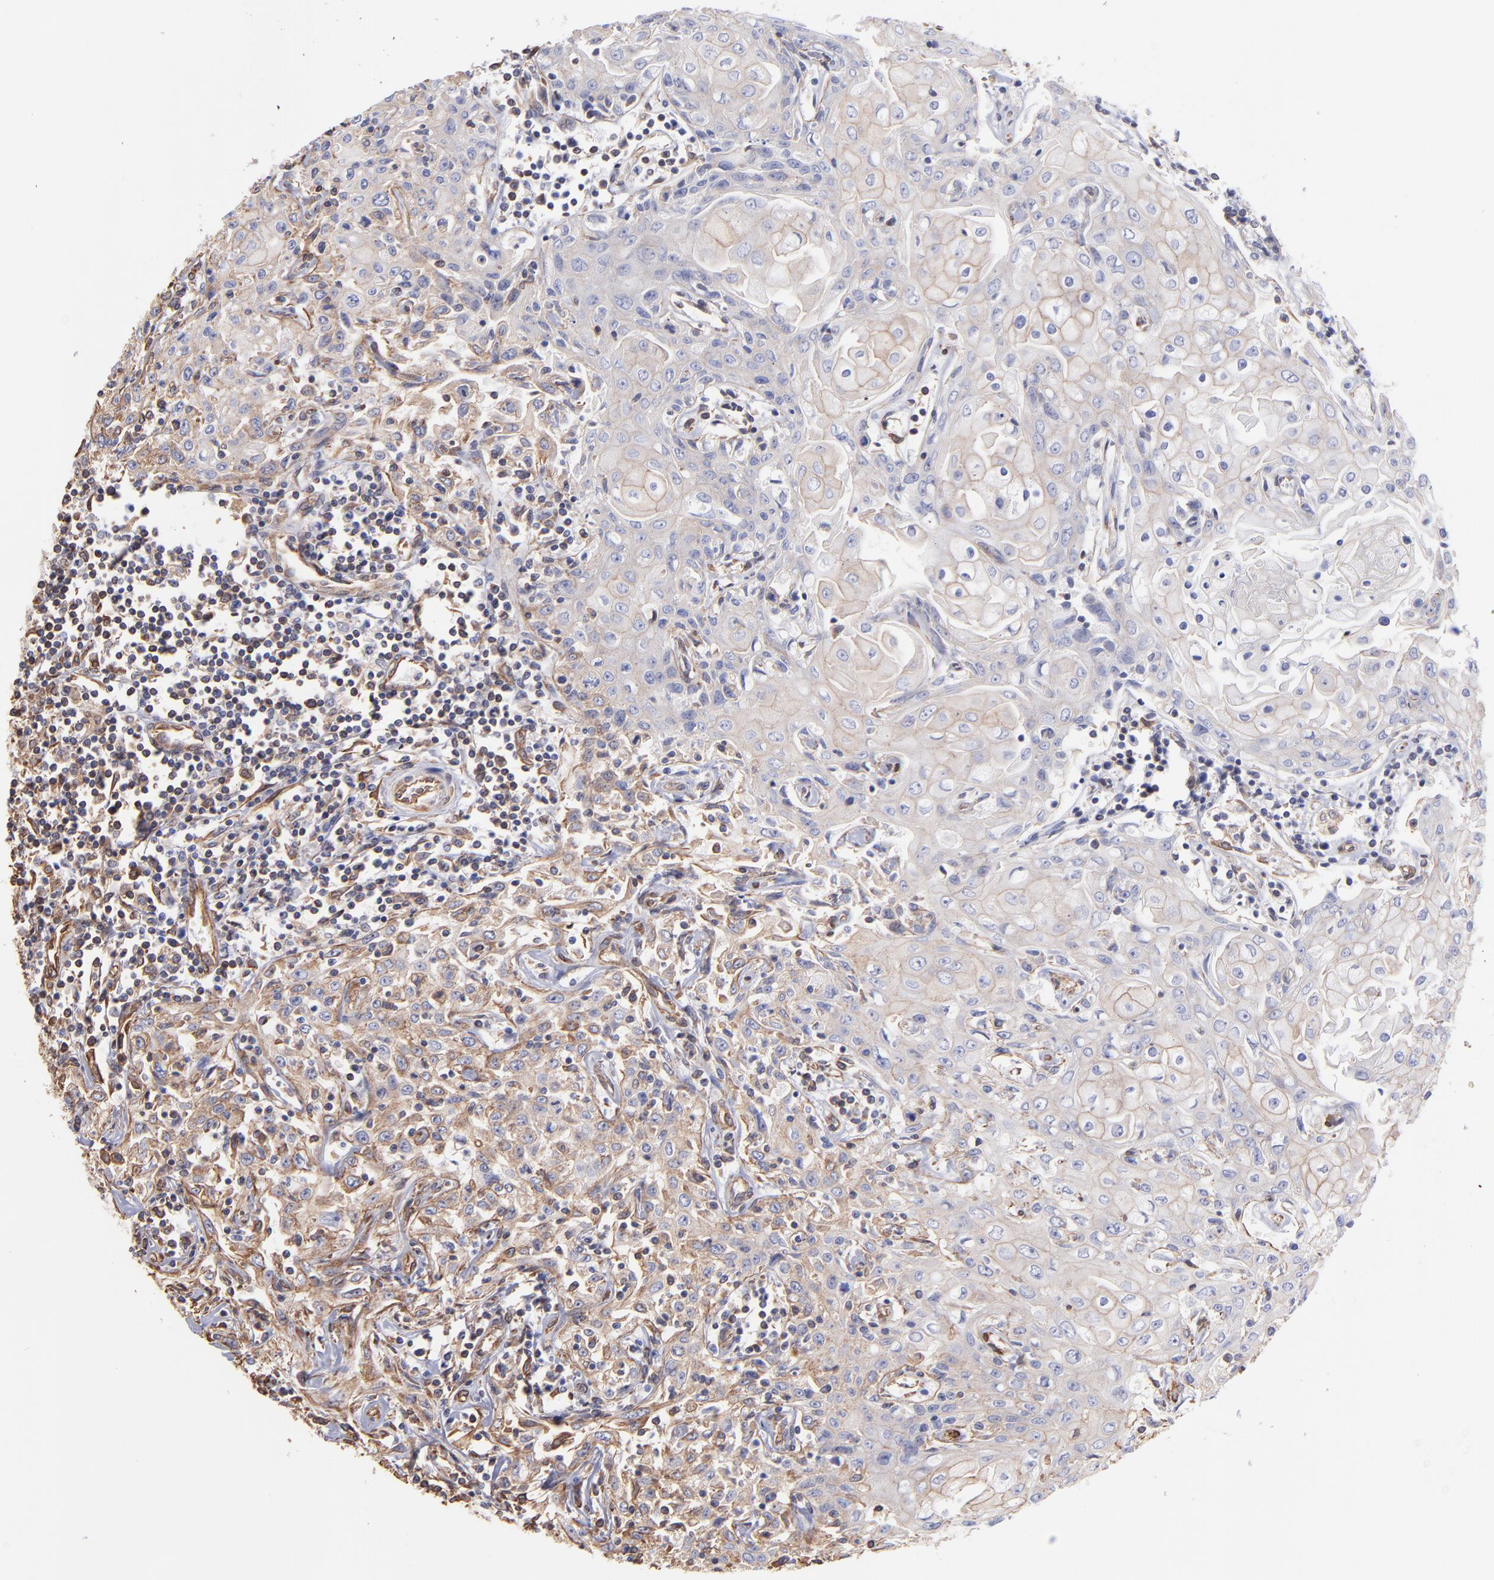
{"staining": {"intensity": "weak", "quantity": "25%-75%", "location": "cytoplasmic/membranous"}, "tissue": "head and neck cancer", "cell_type": "Tumor cells", "image_type": "cancer", "snomed": [{"axis": "morphology", "description": "Squamous cell carcinoma, NOS"}, {"axis": "topography", "description": "Oral tissue"}, {"axis": "topography", "description": "Head-Neck"}], "caption": "Head and neck cancer (squamous cell carcinoma) was stained to show a protein in brown. There is low levels of weak cytoplasmic/membranous expression in about 25%-75% of tumor cells. (brown staining indicates protein expression, while blue staining denotes nuclei).", "gene": "PLEC", "patient": {"sex": "female", "age": 76}}